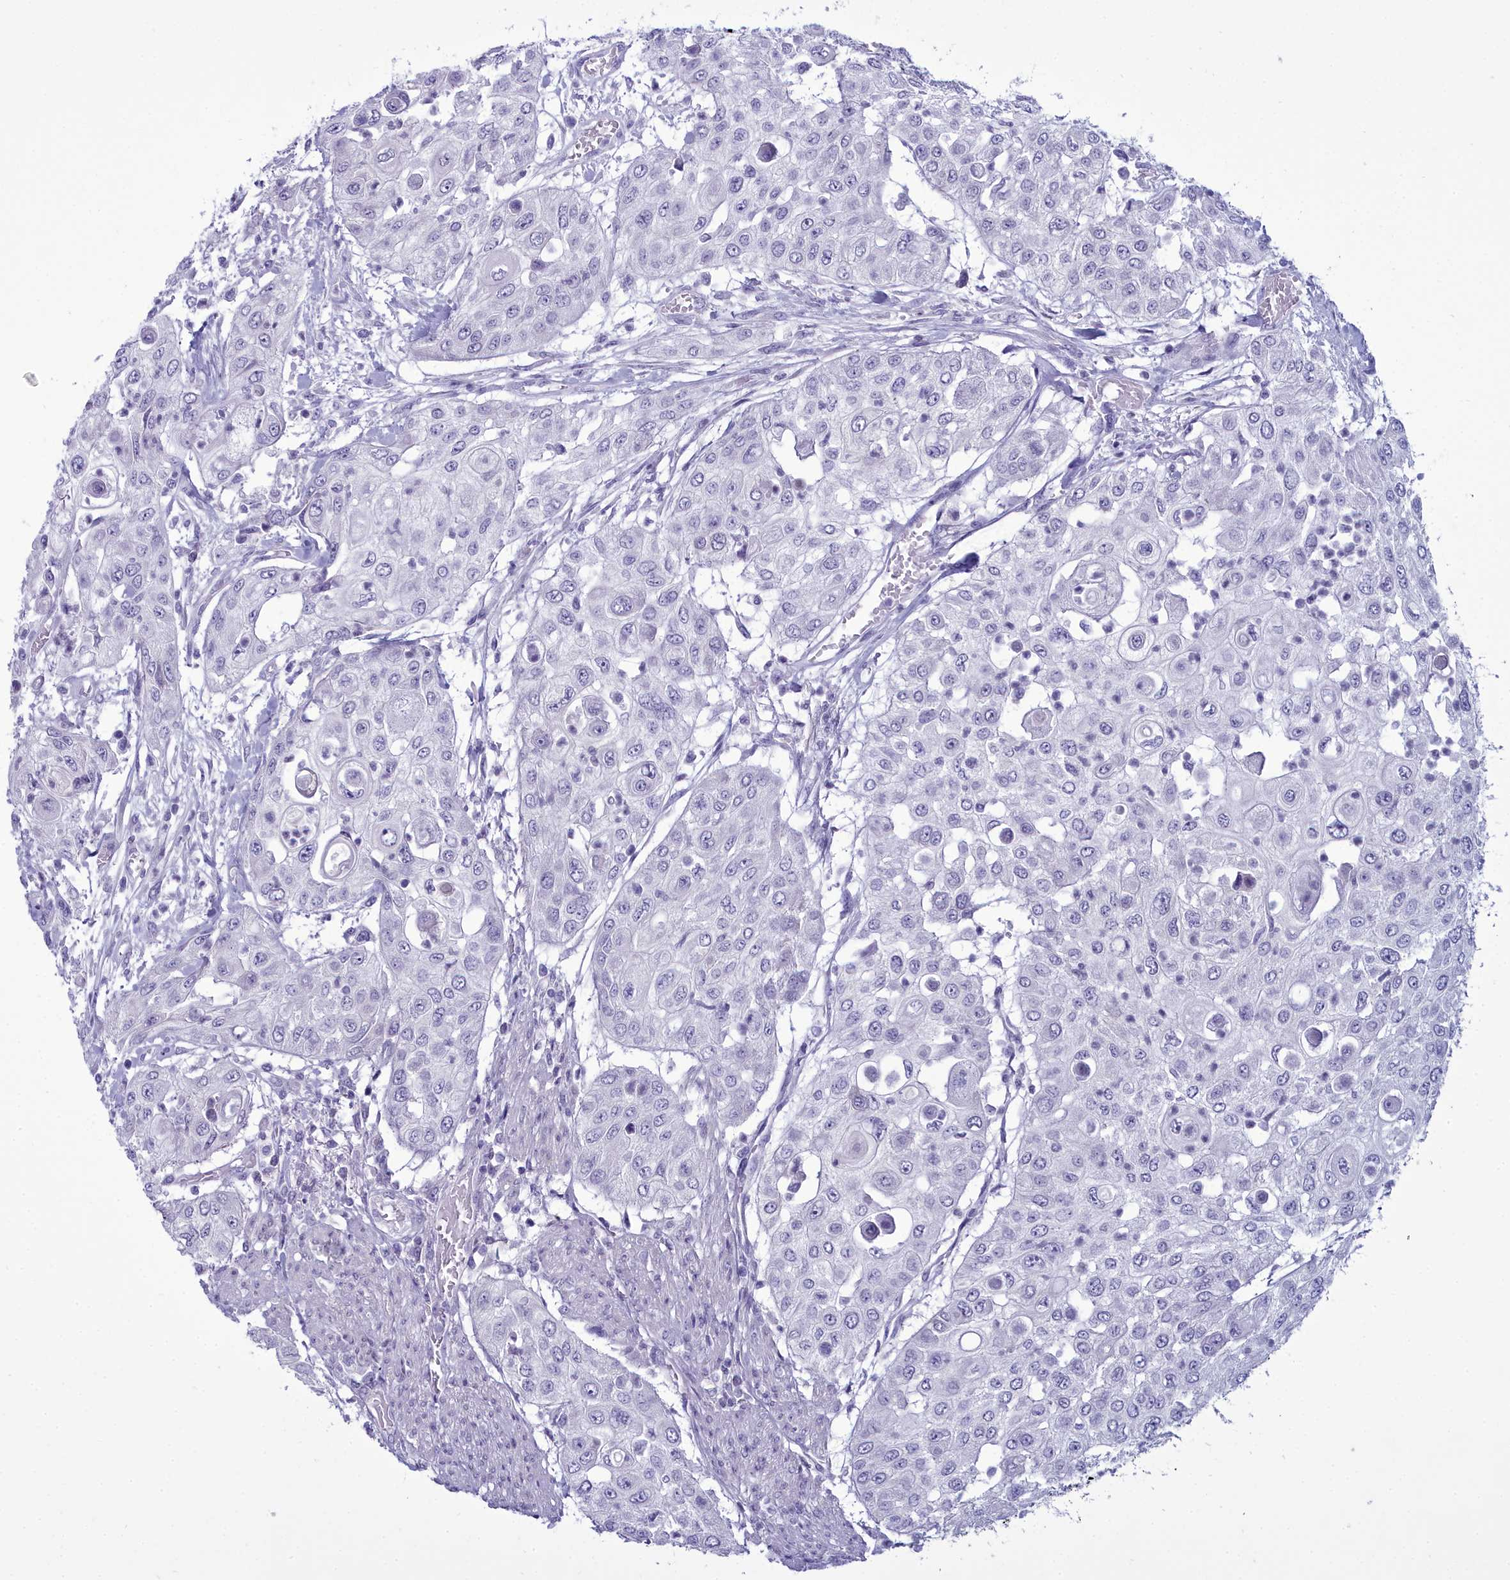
{"staining": {"intensity": "negative", "quantity": "none", "location": "none"}, "tissue": "urothelial cancer", "cell_type": "Tumor cells", "image_type": "cancer", "snomed": [{"axis": "morphology", "description": "Urothelial carcinoma, High grade"}, {"axis": "topography", "description": "Urinary bladder"}], "caption": "High power microscopy photomicrograph of an IHC photomicrograph of high-grade urothelial carcinoma, revealing no significant staining in tumor cells. Brightfield microscopy of IHC stained with DAB (brown) and hematoxylin (blue), captured at high magnification.", "gene": "MAP6", "patient": {"sex": "female", "age": 79}}